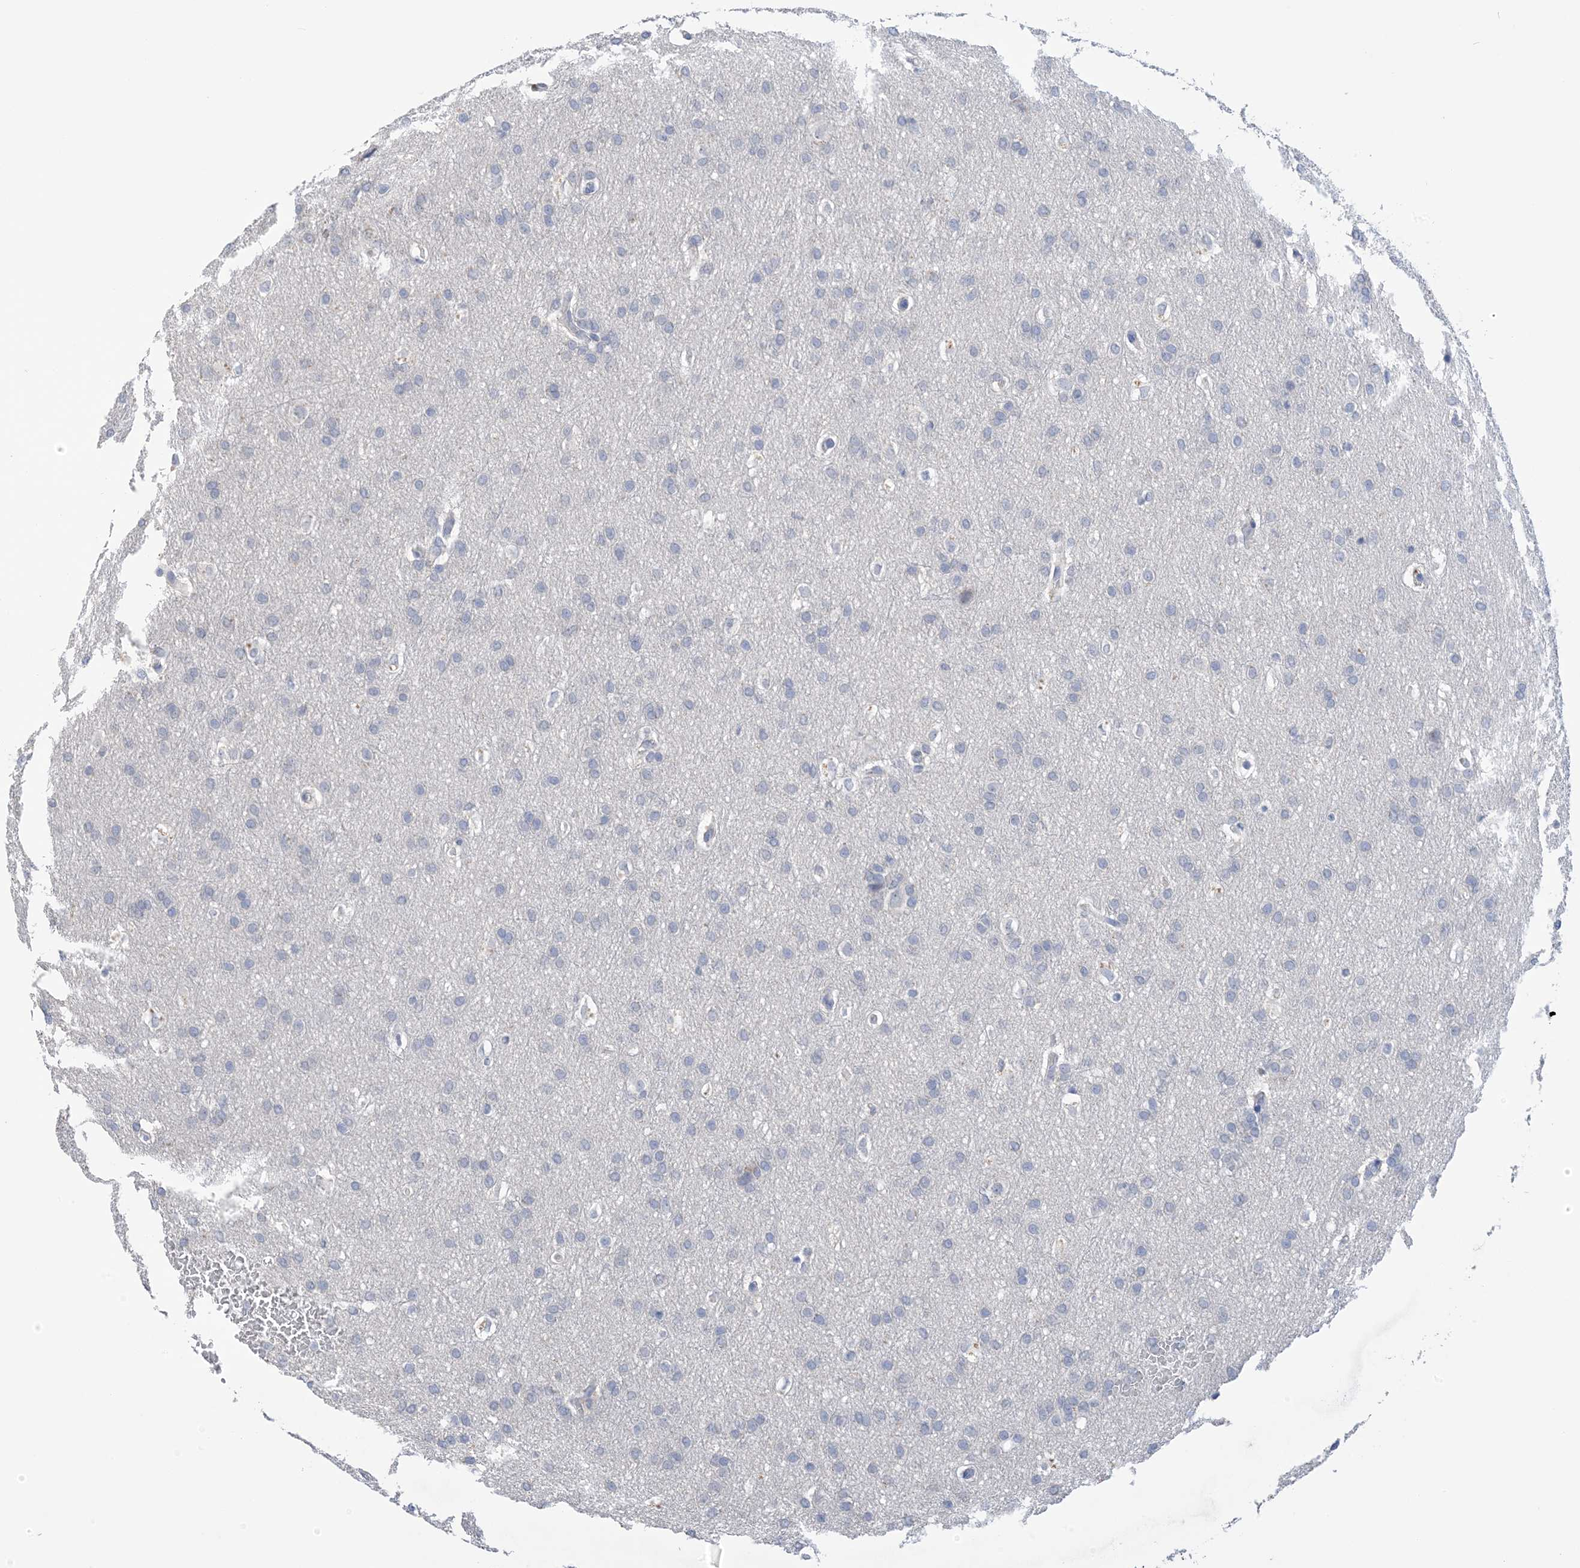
{"staining": {"intensity": "negative", "quantity": "none", "location": "none"}, "tissue": "glioma", "cell_type": "Tumor cells", "image_type": "cancer", "snomed": [{"axis": "morphology", "description": "Glioma, malignant, Low grade"}, {"axis": "topography", "description": "Brain"}], "caption": "A photomicrograph of malignant glioma (low-grade) stained for a protein displays no brown staining in tumor cells.", "gene": "DSC3", "patient": {"sex": "female", "age": 37}}